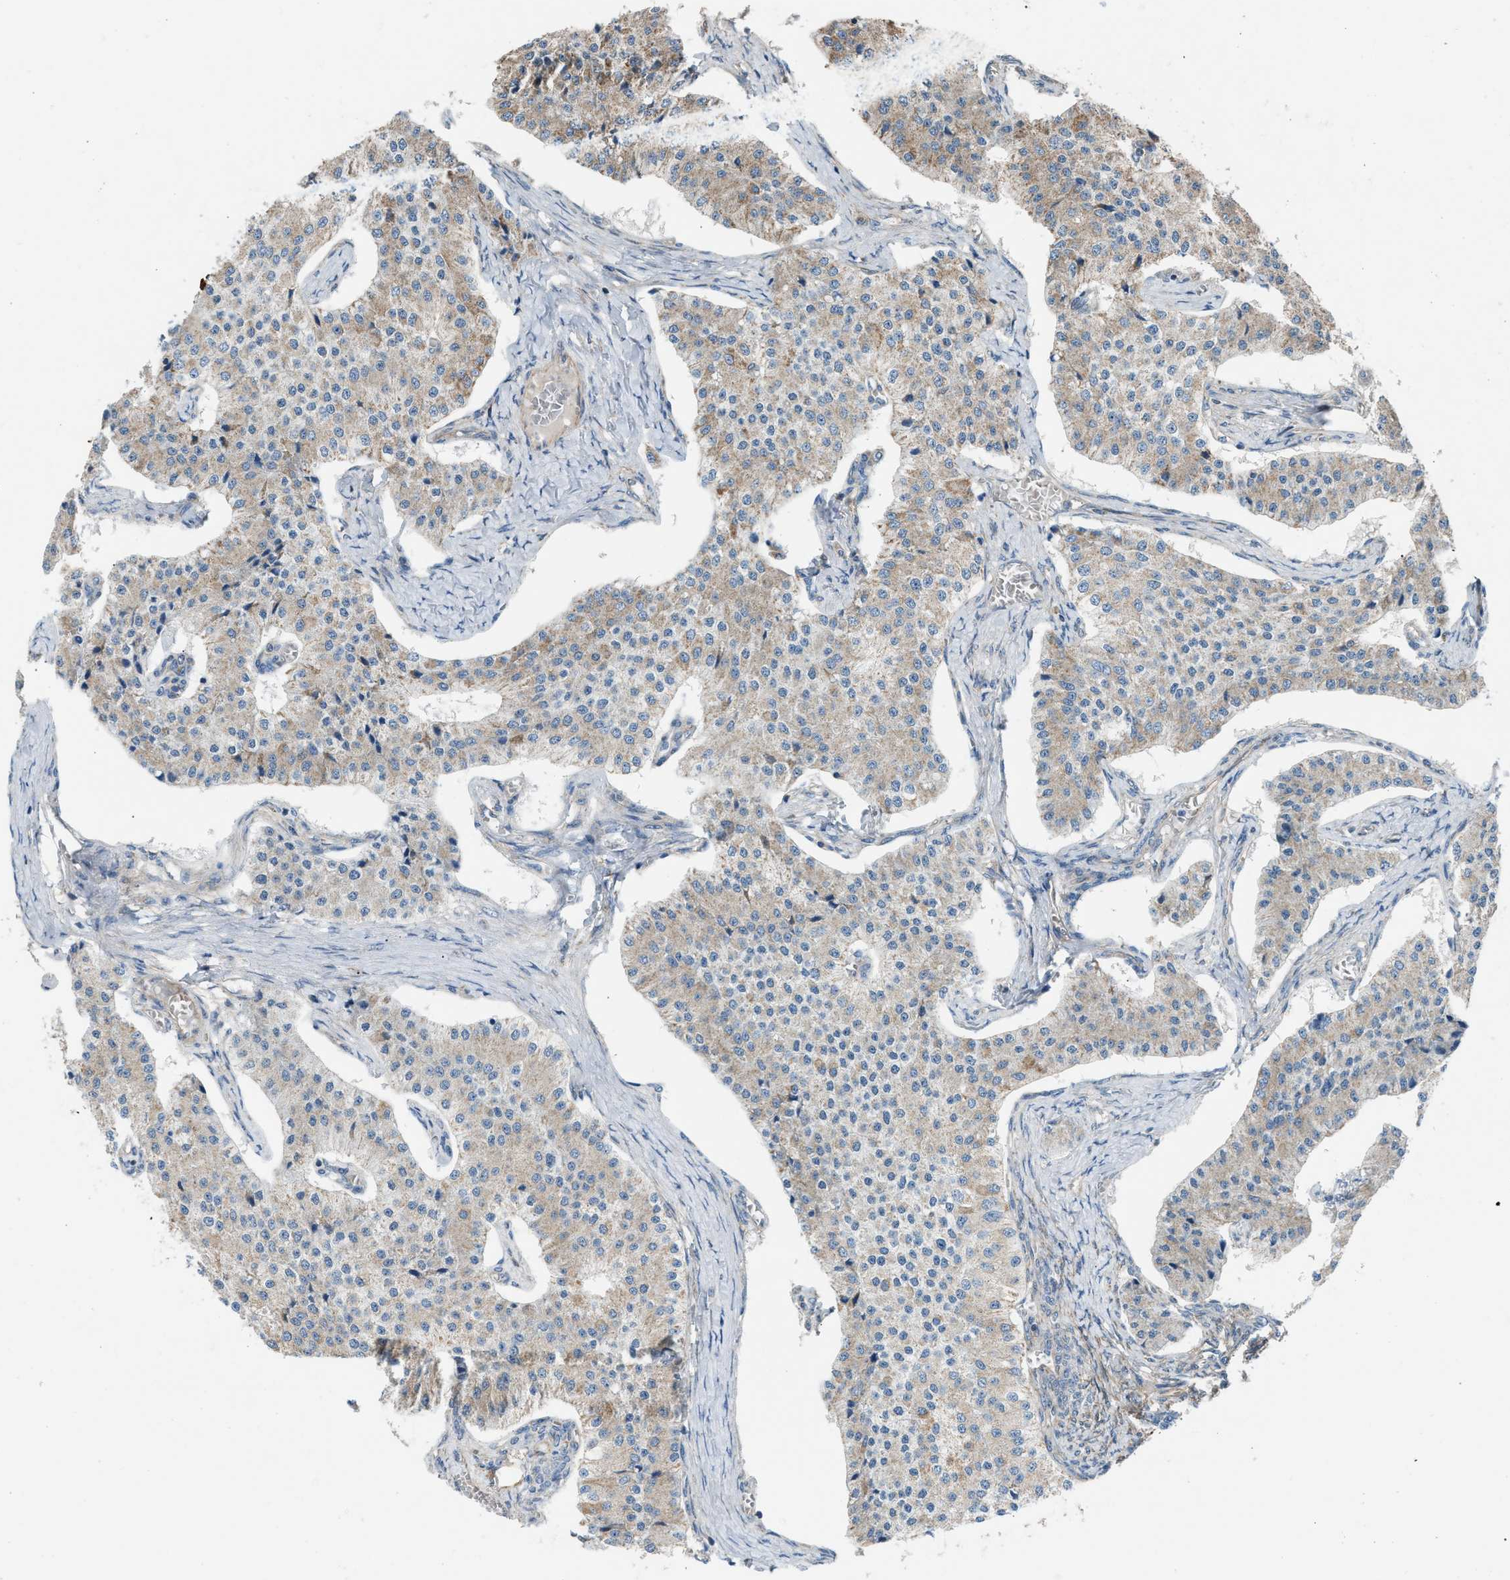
{"staining": {"intensity": "weak", "quantity": "25%-75%", "location": "cytoplasmic/membranous"}, "tissue": "carcinoid", "cell_type": "Tumor cells", "image_type": "cancer", "snomed": [{"axis": "morphology", "description": "Carcinoid, malignant, NOS"}, {"axis": "topography", "description": "Colon"}], "caption": "Protein staining of carcinoid (malignant) tissue shows weak cytoplasmic/membranous positivity in approximately 25%-75% of tumor cells. The staining was performed using DAB (3,3'-diaminobenzidine), with brown indicating positive protein expression. Nuclei are stained blue with hematoxylin.", "gene": "SLC10A3", "patient": {"sex": "female", "age": 52}}